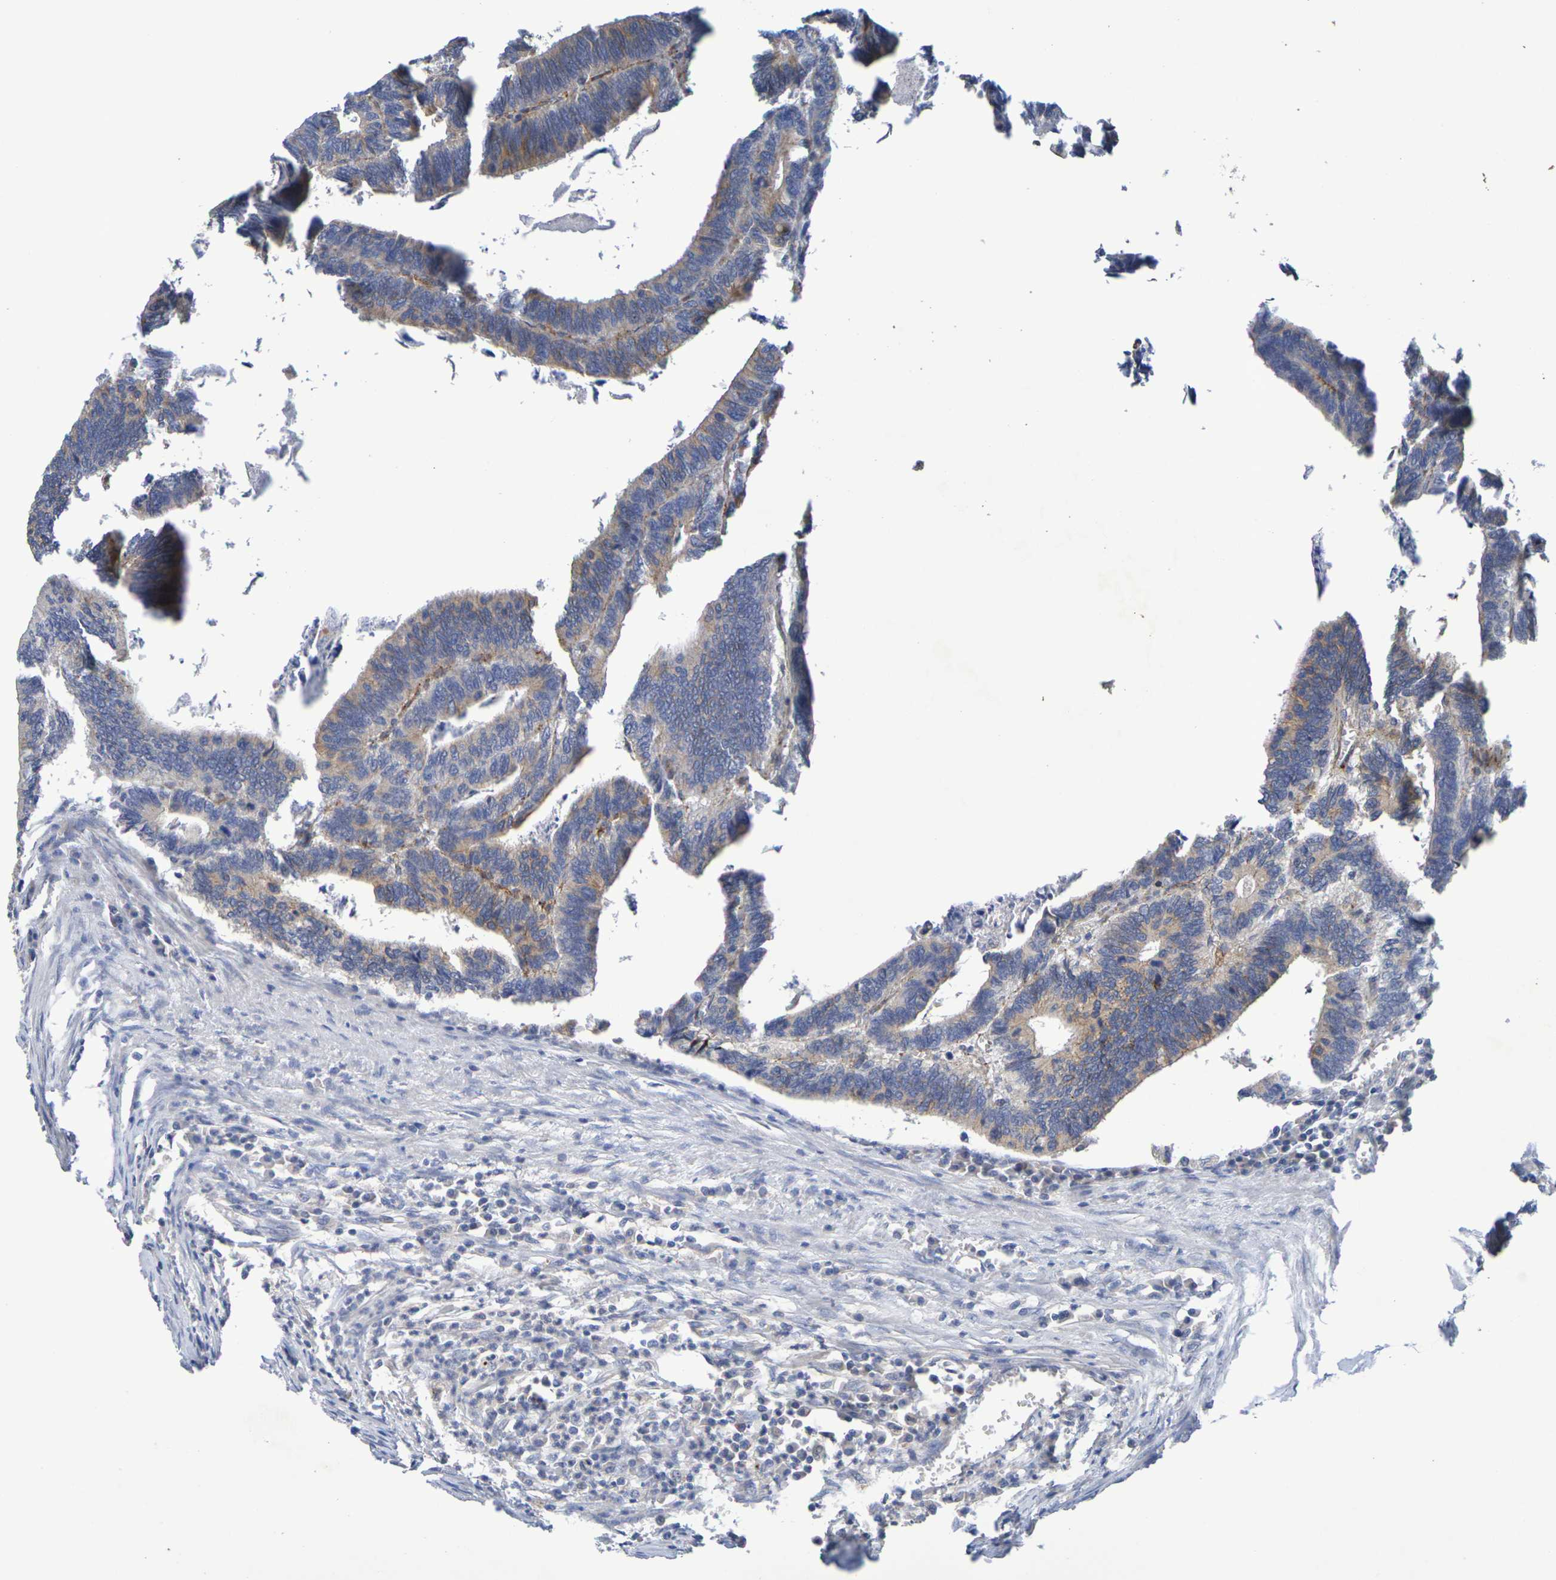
{"staining": {"intensity": "moderate", "quantity": "25%-75%", "location": "cytoplasmic/membranous"}, "tissue": "colorectal cancer", "cell_type": "Tumor cells", "image_type": "cancer", "snomed": [{"axis": "morphology", "description": "Adenocarcinoma, NOS"}, {"axis": "topography", "description": "Colon"}], "caption": "The immunohistochemical stain shows moderate cytoplasmic/membranous positivity in tumor cells of adenocarcinoma (colorectal) tissue.", "gene": "SDC4", "patient": {"sex": "male", "age": 72}}